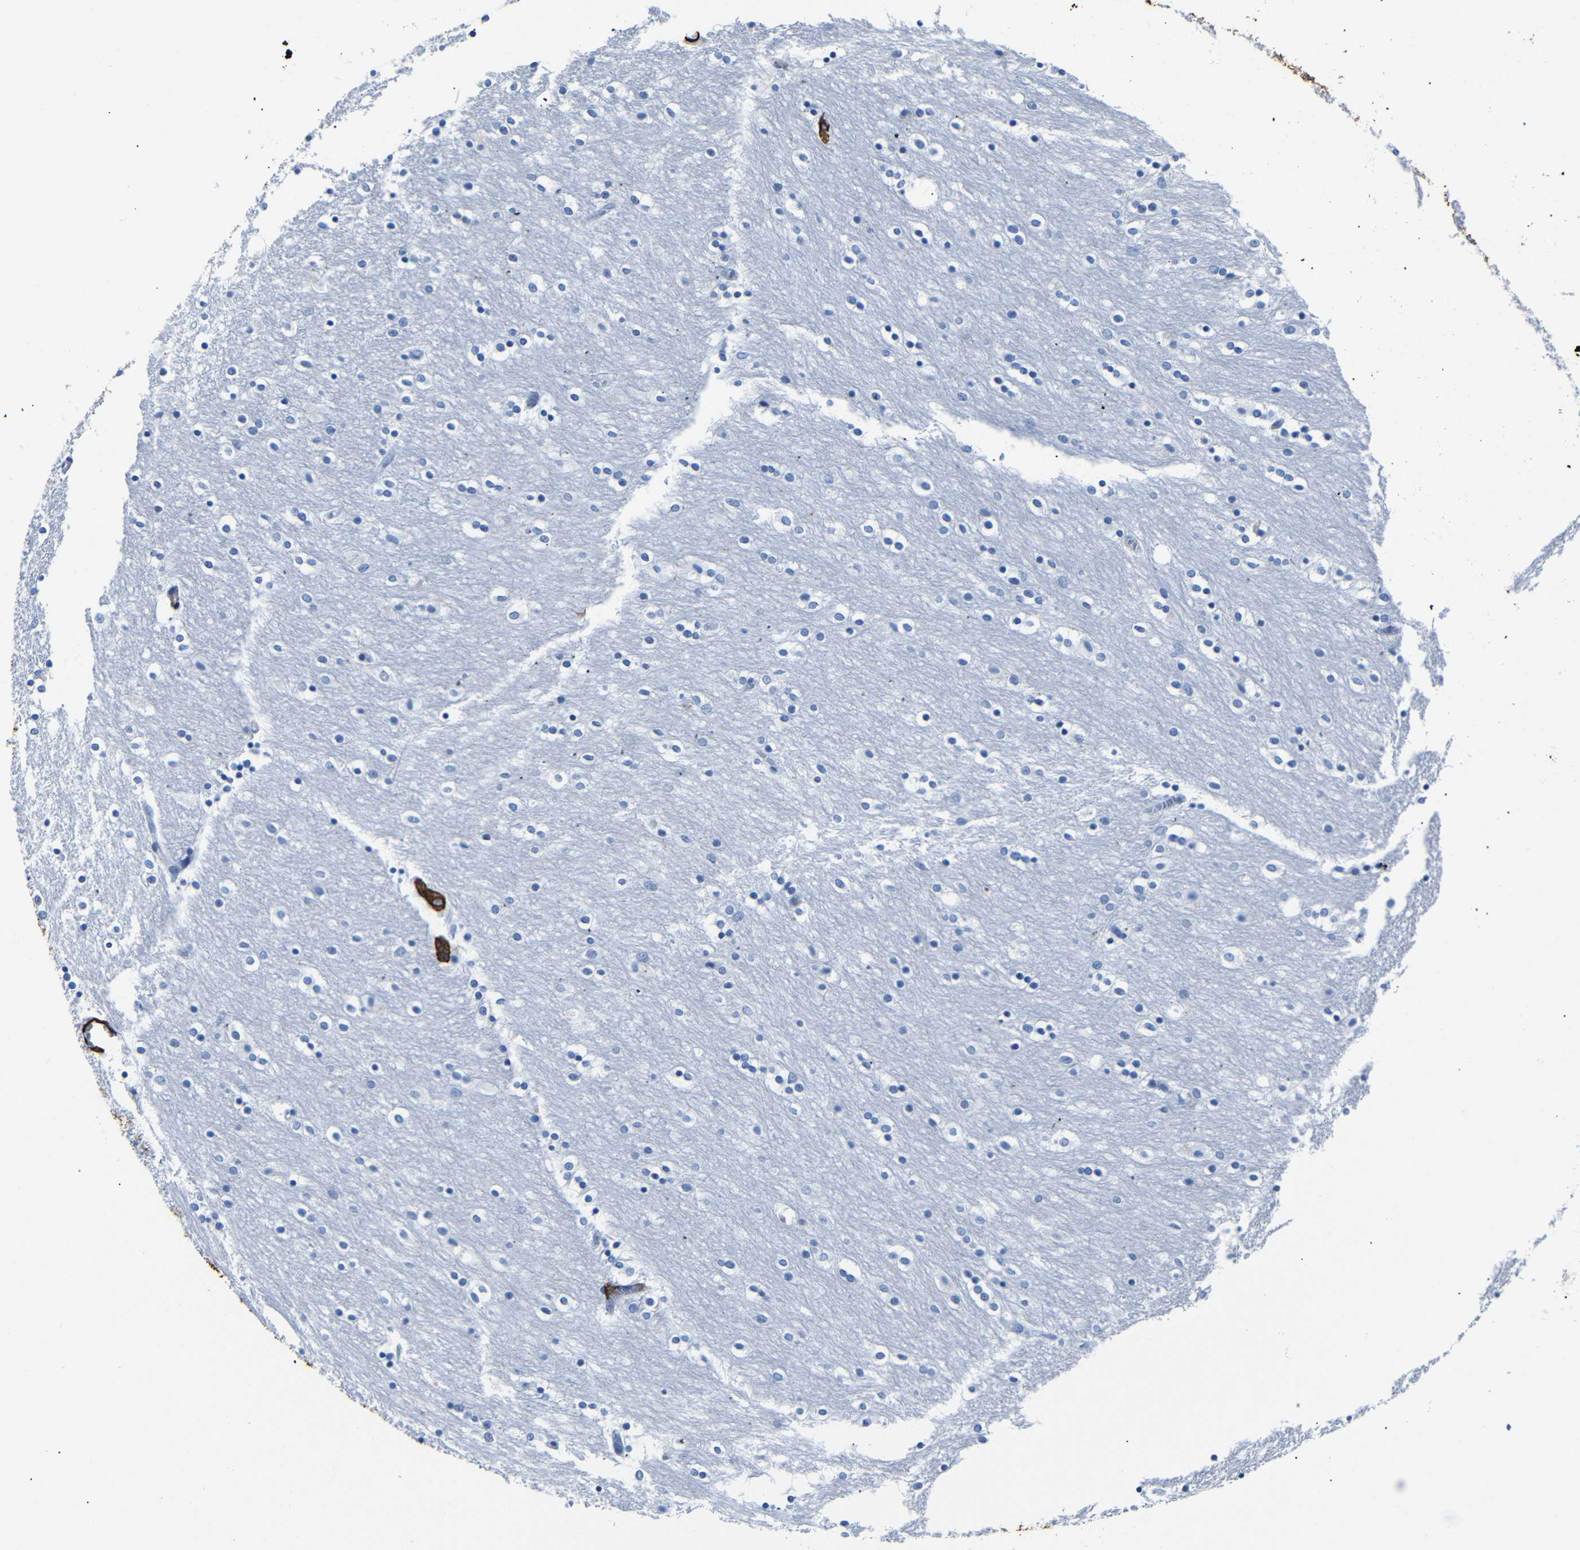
{"staining": {"intensity": "negative", "quantity": "none", "location": "none"}, "tissue": "caudate", "cell_type": "Glial cells", "image_type": "normal", "snomed": [{"axis": "morphology", "description": "Normal tissue, NOS"}, {"axis": "topography", "description": "Lateral ventricle wall"}], "caption": "An IHC image of unremarkable caudate is shown. There is no staining in glial cells of caudate. The staining was performed using DAB to visualize the protein expression in brown, while the nuclei were stained in blue with hematoxylin (Magnification: 20x).", "gene": "ACTA2", "patient": {"sex": "female", "age": 54}}